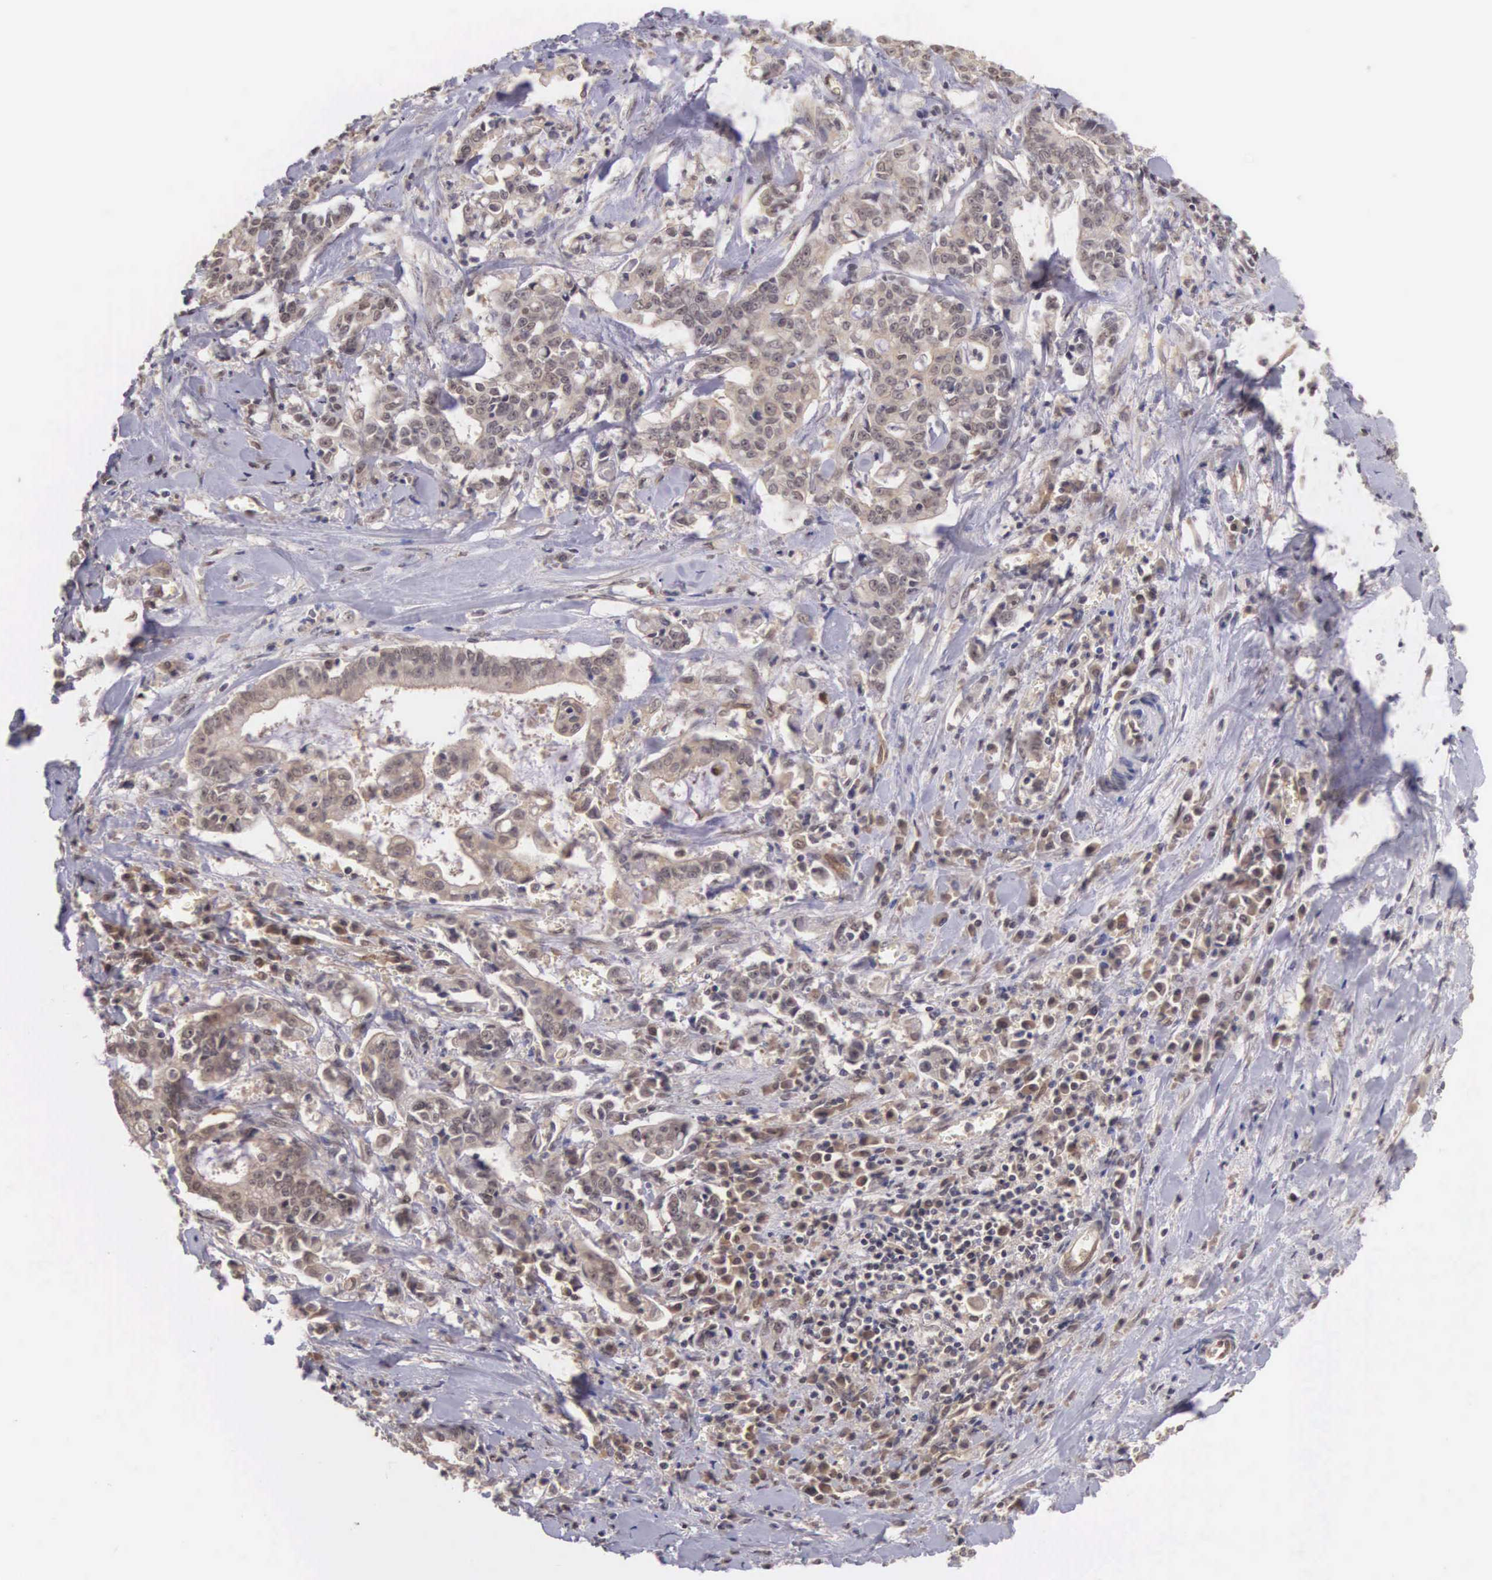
{"staining": {"intensity": "weak", "quantity": ">75%", "location": "cytoplasmic/membranous"}, "tissue": "liver cancer", "cell_type": "Tumor cells", "image_type": "cancer", "snomed": [{"axis": "morphology", "description": "Cholangiocarcinoma"}, {"axis": "topography", "description": "Liver"}], "caption": "Brown immunohistochemical staining in human cholangiocarcinoma (liver) exhibits weak cytoplasmic/membranous positivity in about >75% of tumor cells. (DAB IHC with brightfield microscopy, high magnification).", "gene": "VASH1", "patient": {"sex": "male", "age": 57}}